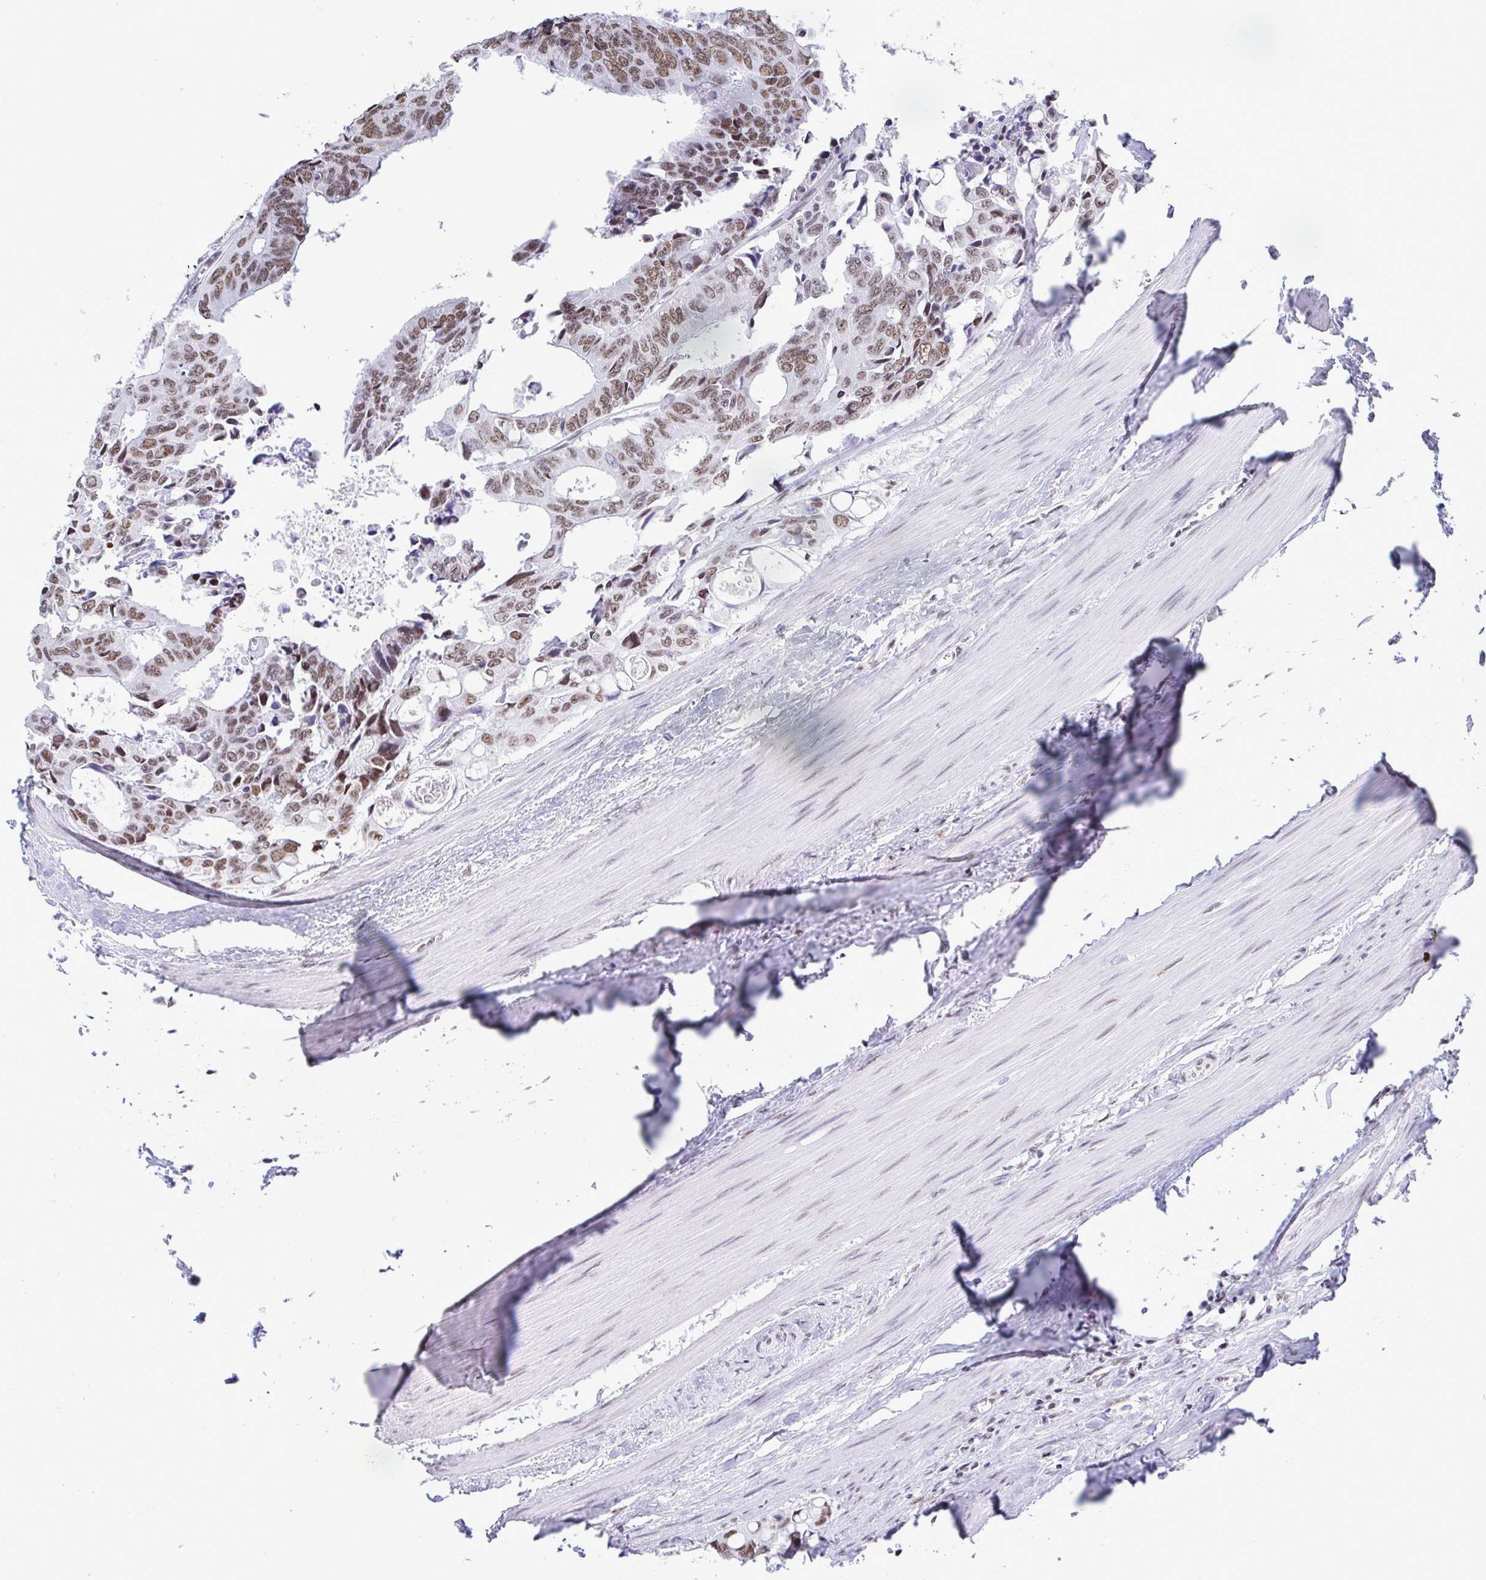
{"staining": {"intensity": "moderate", "quantity": ">75%", "location": "nuclear"}, "tissue": "colorectal cancer", "cell_type": "Tumor cells", "image_type": "cancer", "snomed": [{"axis": "morphology", "description": "Adenocarcinoma, NOS"}, {"axis": "topography", "description": "Rectum"}], "caption": "Human adenocarcinoma (colorectal) stained with a protein marker shows moderate staining in tumor cells.", "gene": "DDX52", "patient": {"sex": "male", "age": 76}}